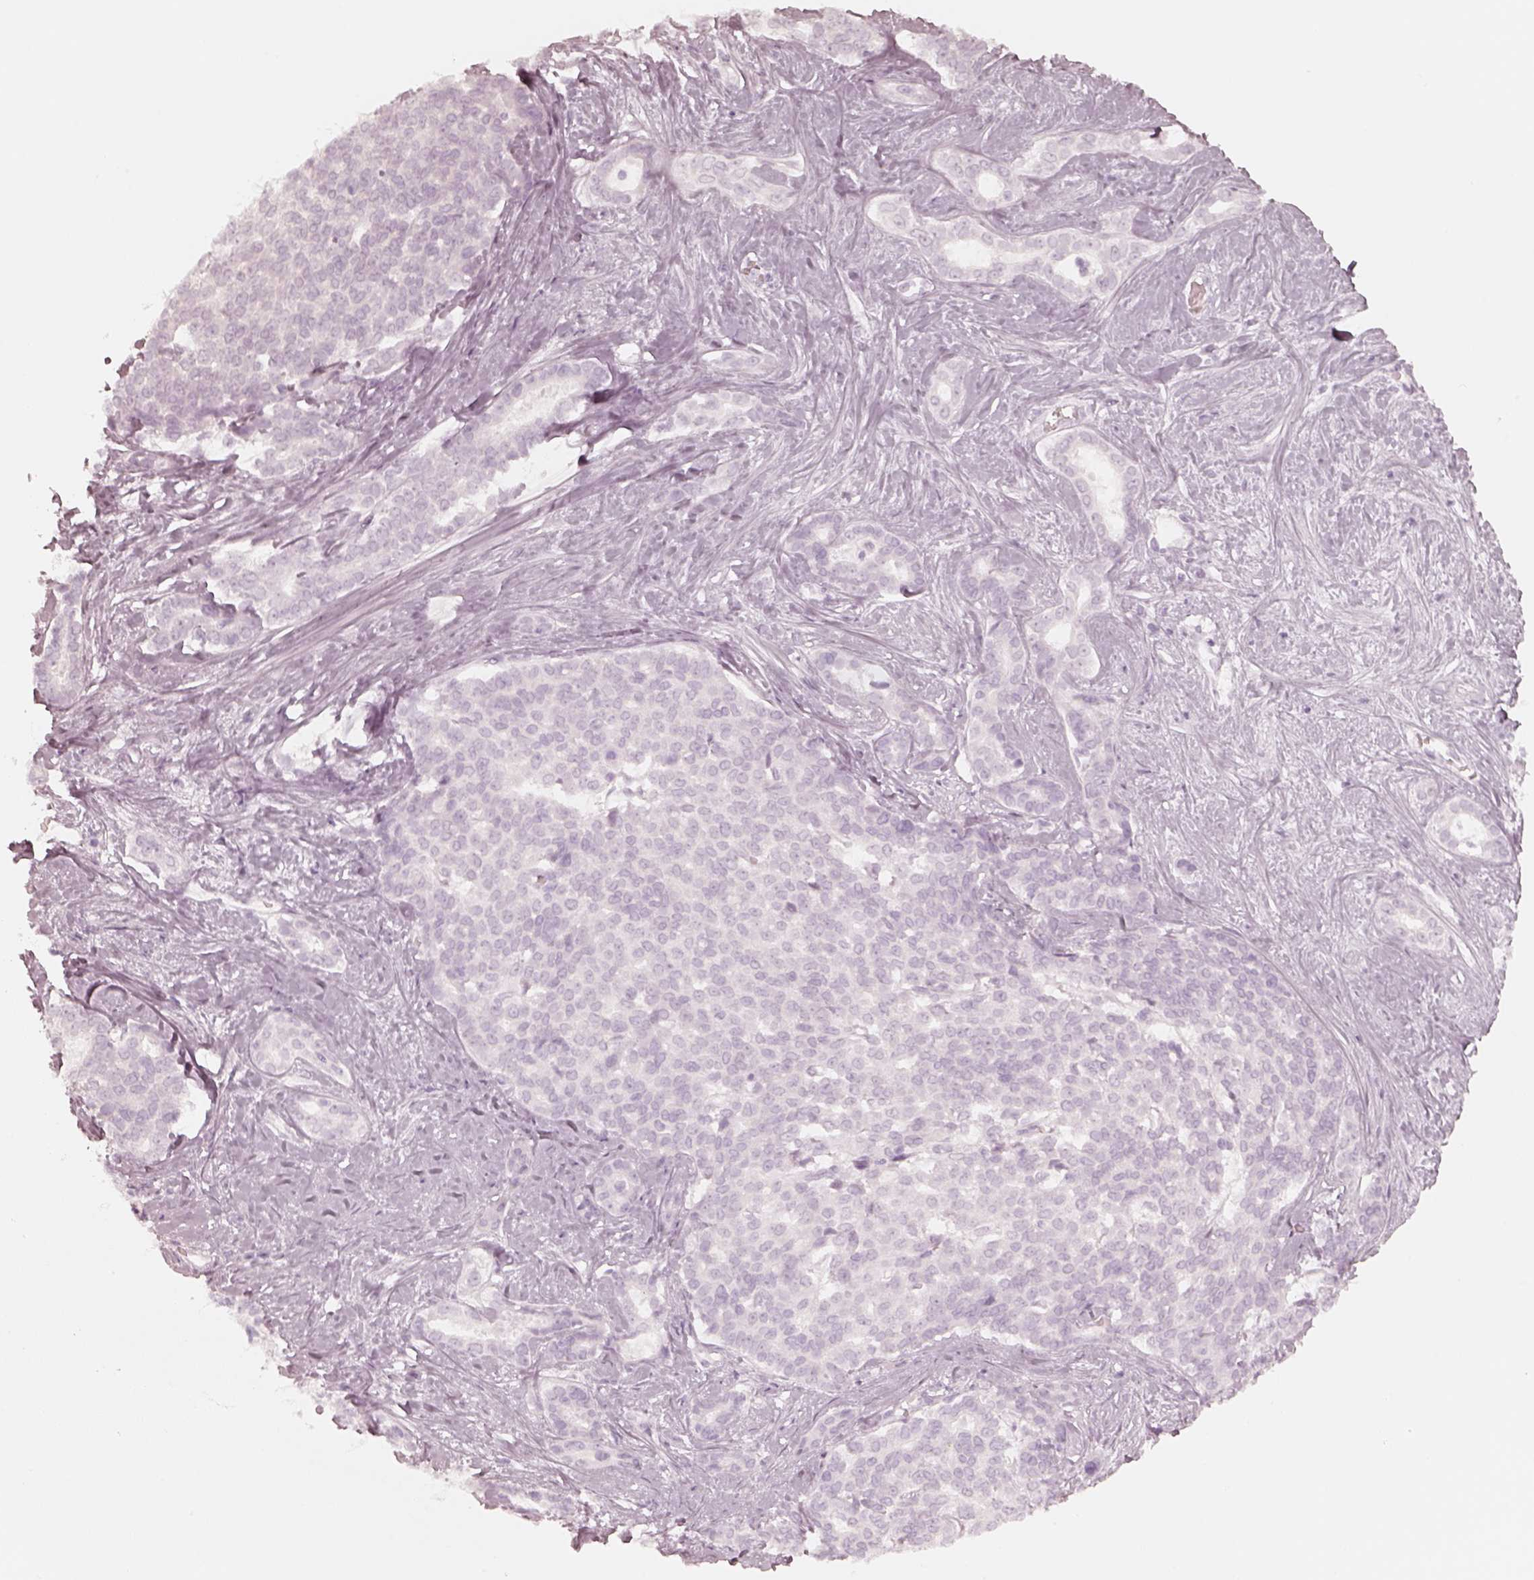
{"staining": {"intensity": "negative", "quantity": "none", "location": "none"}, "tissue": "liver cancer", "cell_type": "Tumor cells", "image_type": "cancer", "snomed": [{"axis": "morphology", "description": "Cholangiocarcinoma"}, {"axis": "topography", "description": "Liver"}], "caption": "DAB immunohistochemical staining of human cholangiocarcinoma (liver) exhibits no significant staining in tumor cells.", "gene": "KRT82", "patient": {"sex": "female", "age": 47}}